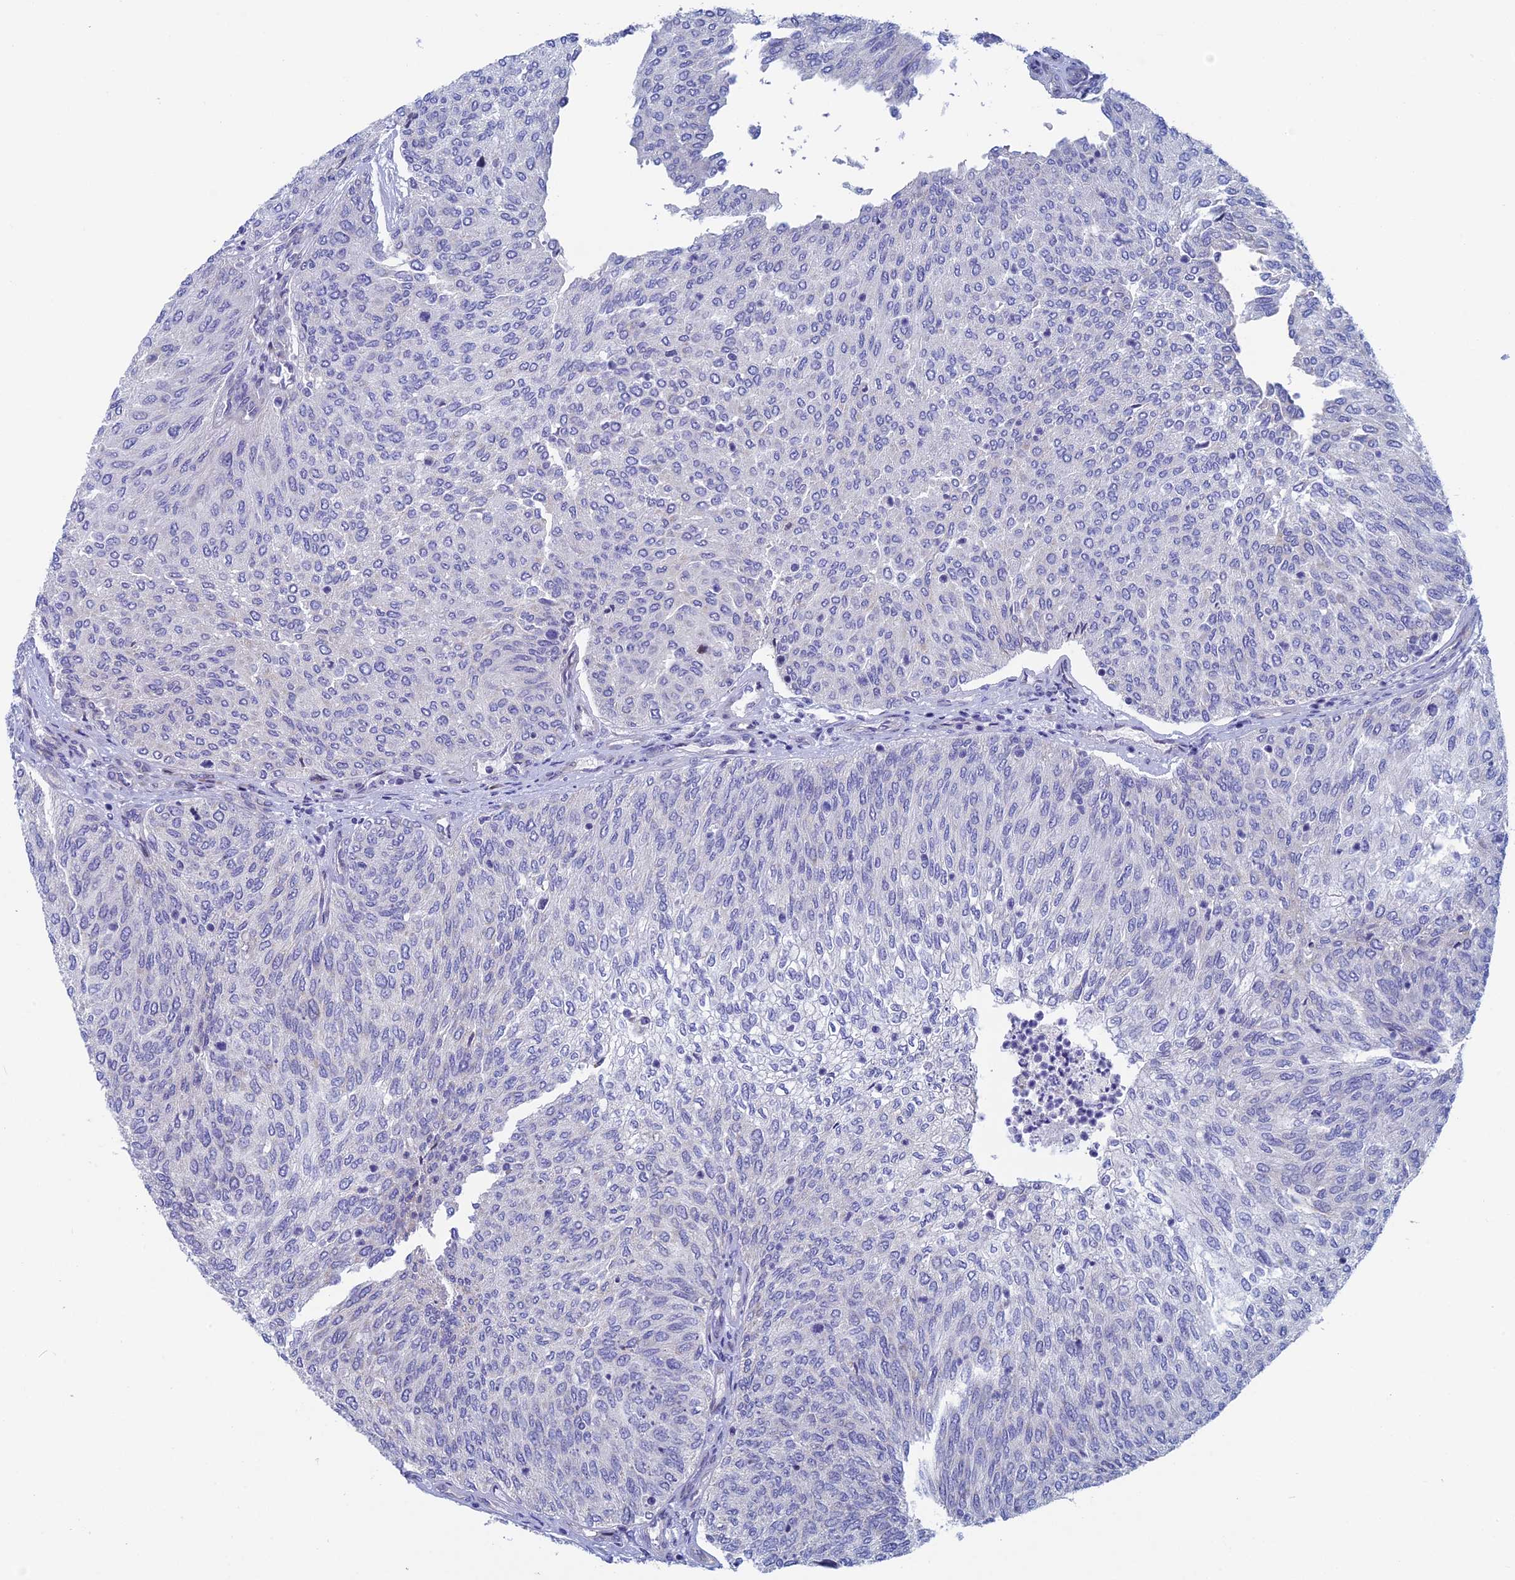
{"staining": {"intensity": "negative", "quantity": "none", "location": "none"}, "tissue": "urothelial cancer", "cell_type": "Tumor cells", "image_type": "cancer", "snomed": [{"axis": "morphology", "description": "Urothelial carcinoma, Low grade"}, {"axis": "topography", "description": "Urinary bladder"}], "caption": "The image reveals no significant expression in tumor cells of urothelial carcinoma (low-grade).", "gene": "NIBAN3", "patient": {"sex": "female", "age": 79}}